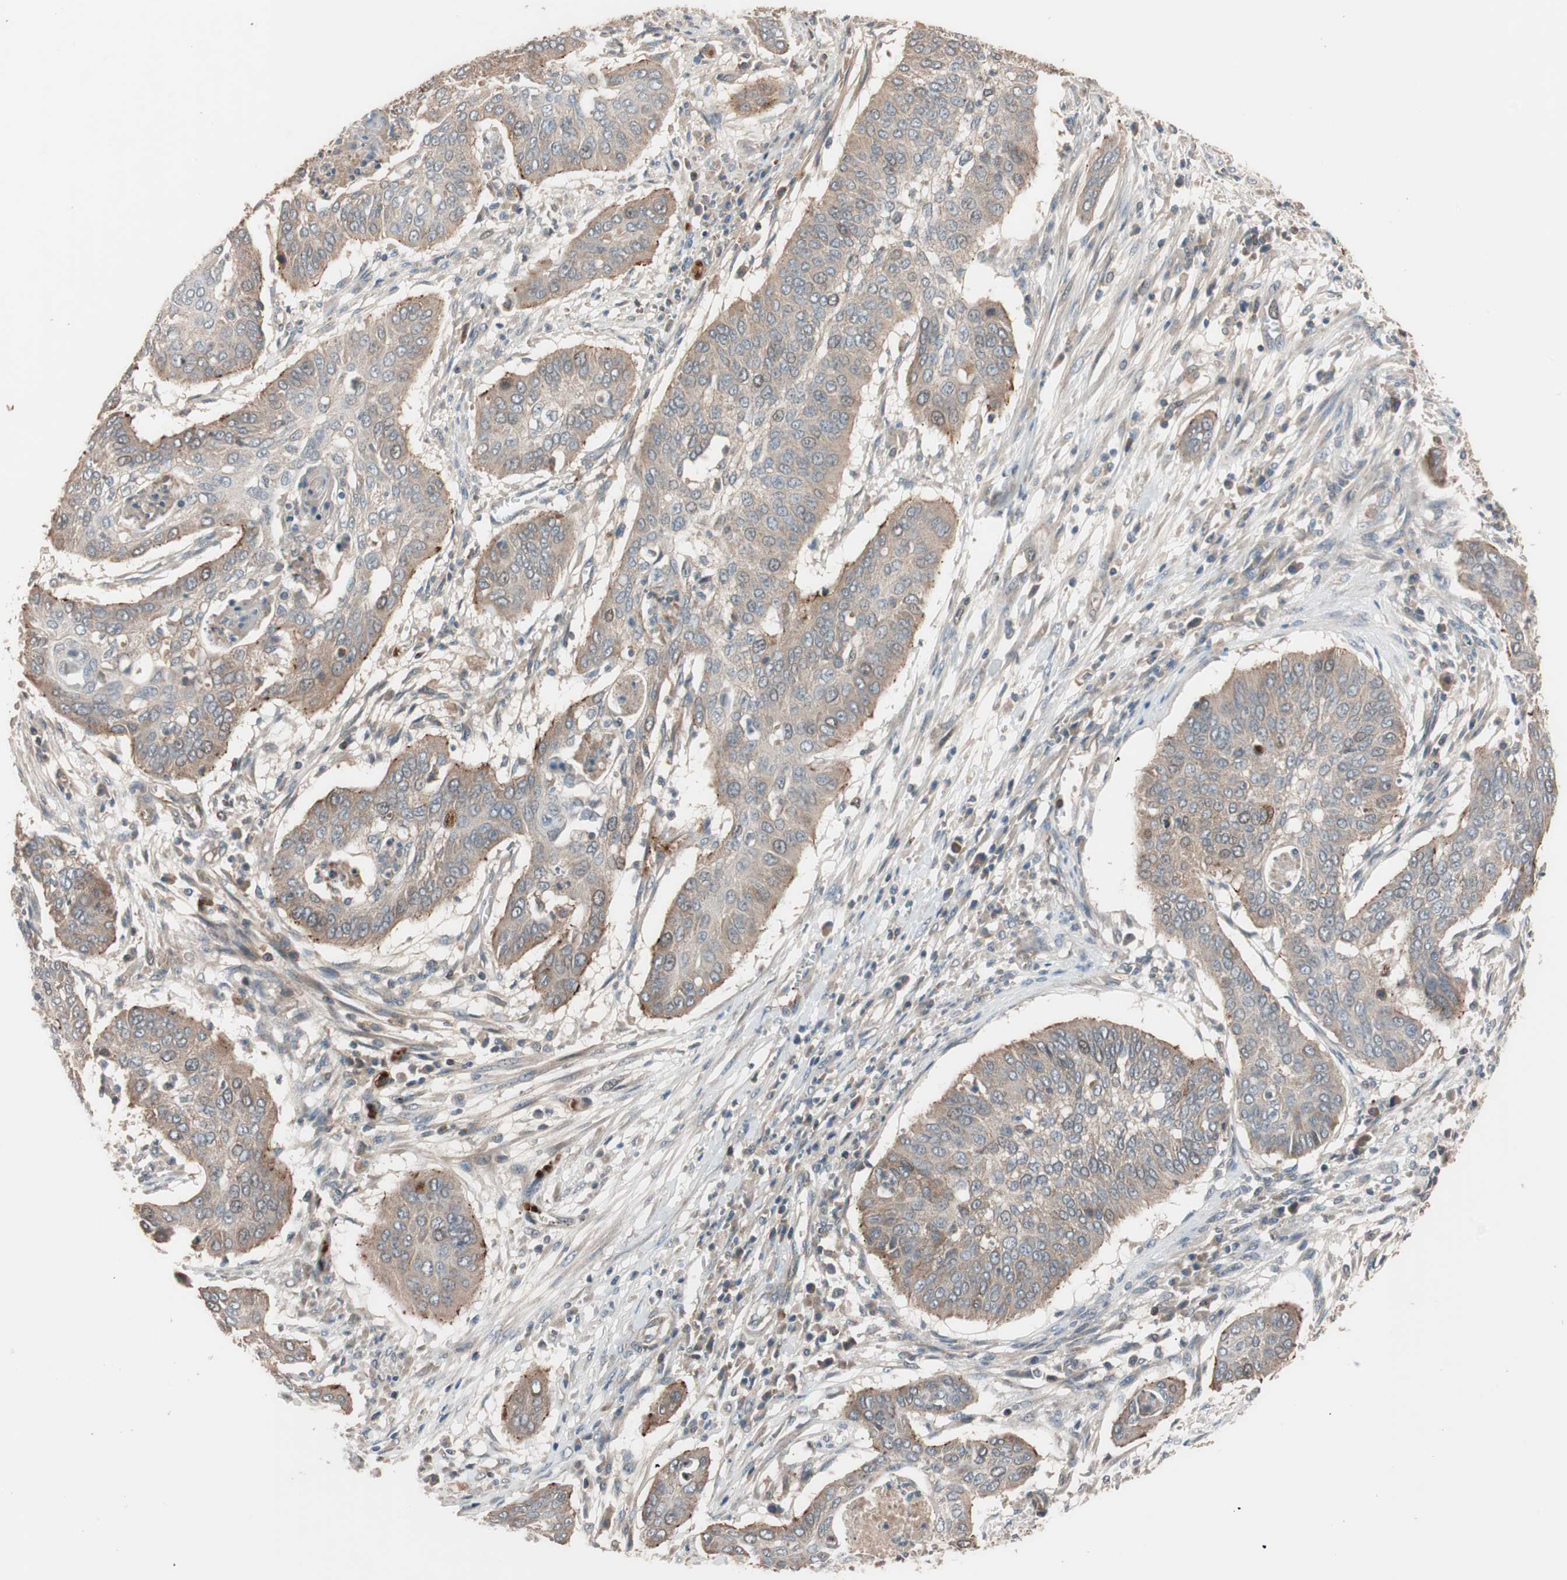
{"staining": {"intensity": "moderate", "quantity": ">75%", "location": "cytoplasmic/membranous"}, "tissue": "cervical cancer", "cell_type": "Tumor cells", "image_type": "cancer", "snomed": [{"axis": "morphology", "description": "Squamous cell carcinoma, NOS"}, {"axis": "topography", "description": "Cervix"}], "caption": "A medium amount of moderate cytoplasmic/membranous positivity is seen in approximately >75% of tumor cells in cervical cancer tissue. The protein of interest is stained brown, and the nuclei are stained in blue (DAB IHC with brightfield microscopy, high magnification).", "gene": "SDC4", "patient": {"sex": "female", "age": 39}}